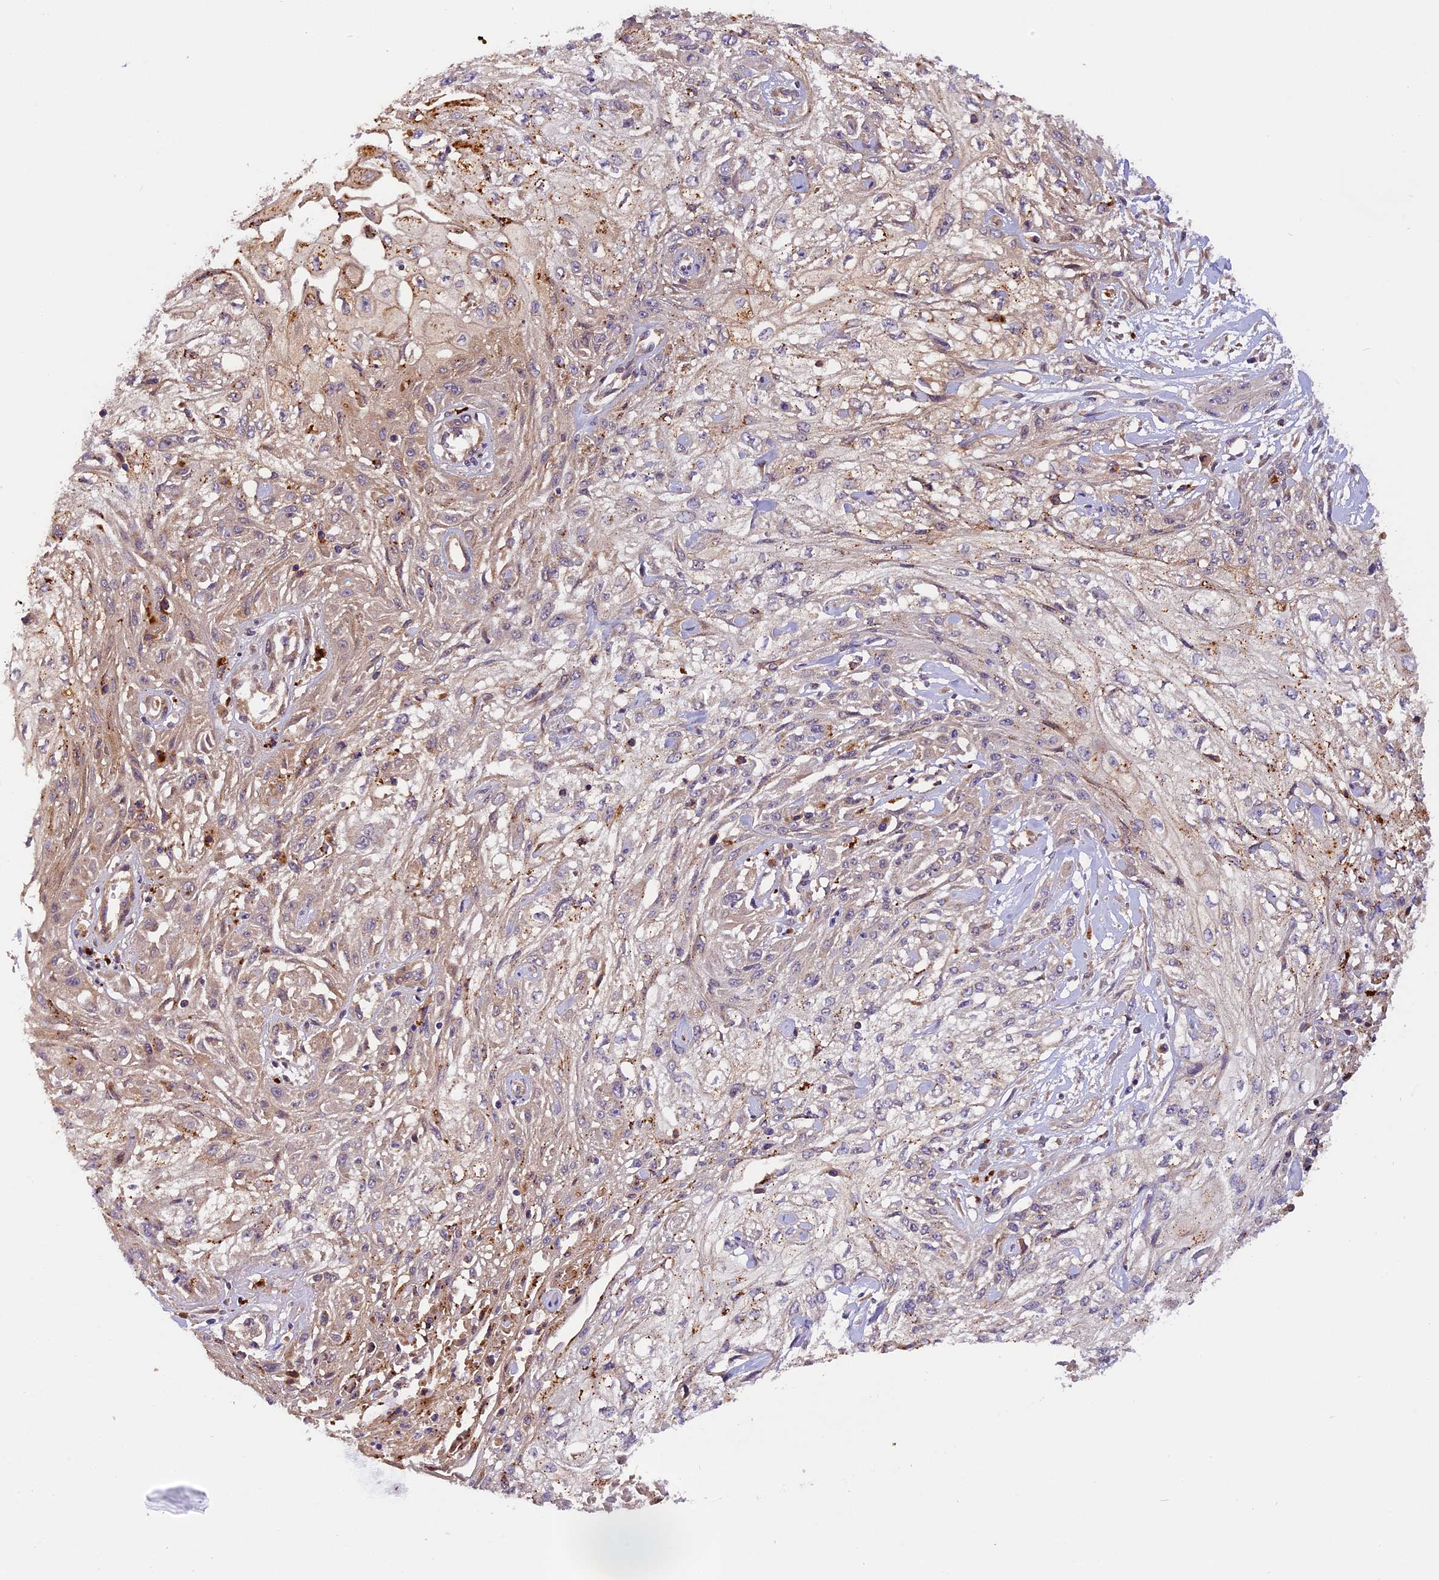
{"staining": {"intensity": "weak", "quantity": "25%-75%", "location": "cytoplasmic/membranous"}, "tissue": "skin cancer", "cell_type": "Tumor cells", "image_type": "cancer", "snomed": [{"axis": "morphology", "description": "Squamous cell carcinoma, NOS"}, {"axis": "morphology", "description": "Squamous cell carcinoma, metastatic, NOS"}, {"axis": "topography", "description": "Skin"}, {"axis": "topography", "description": "Lymph node"}], "caption": "High-magnification brightfield microscopy of skin metastatic squamous cell carcinoma stained with DAB (brown) and counterstained with hematoxylin (blue). tumor cells exhibit weak cytoplasmic/membranous expression is appreciated in about25%-75% of cells.", "gene": "COPE", "patient": {"sex": "male", "age": 75}}